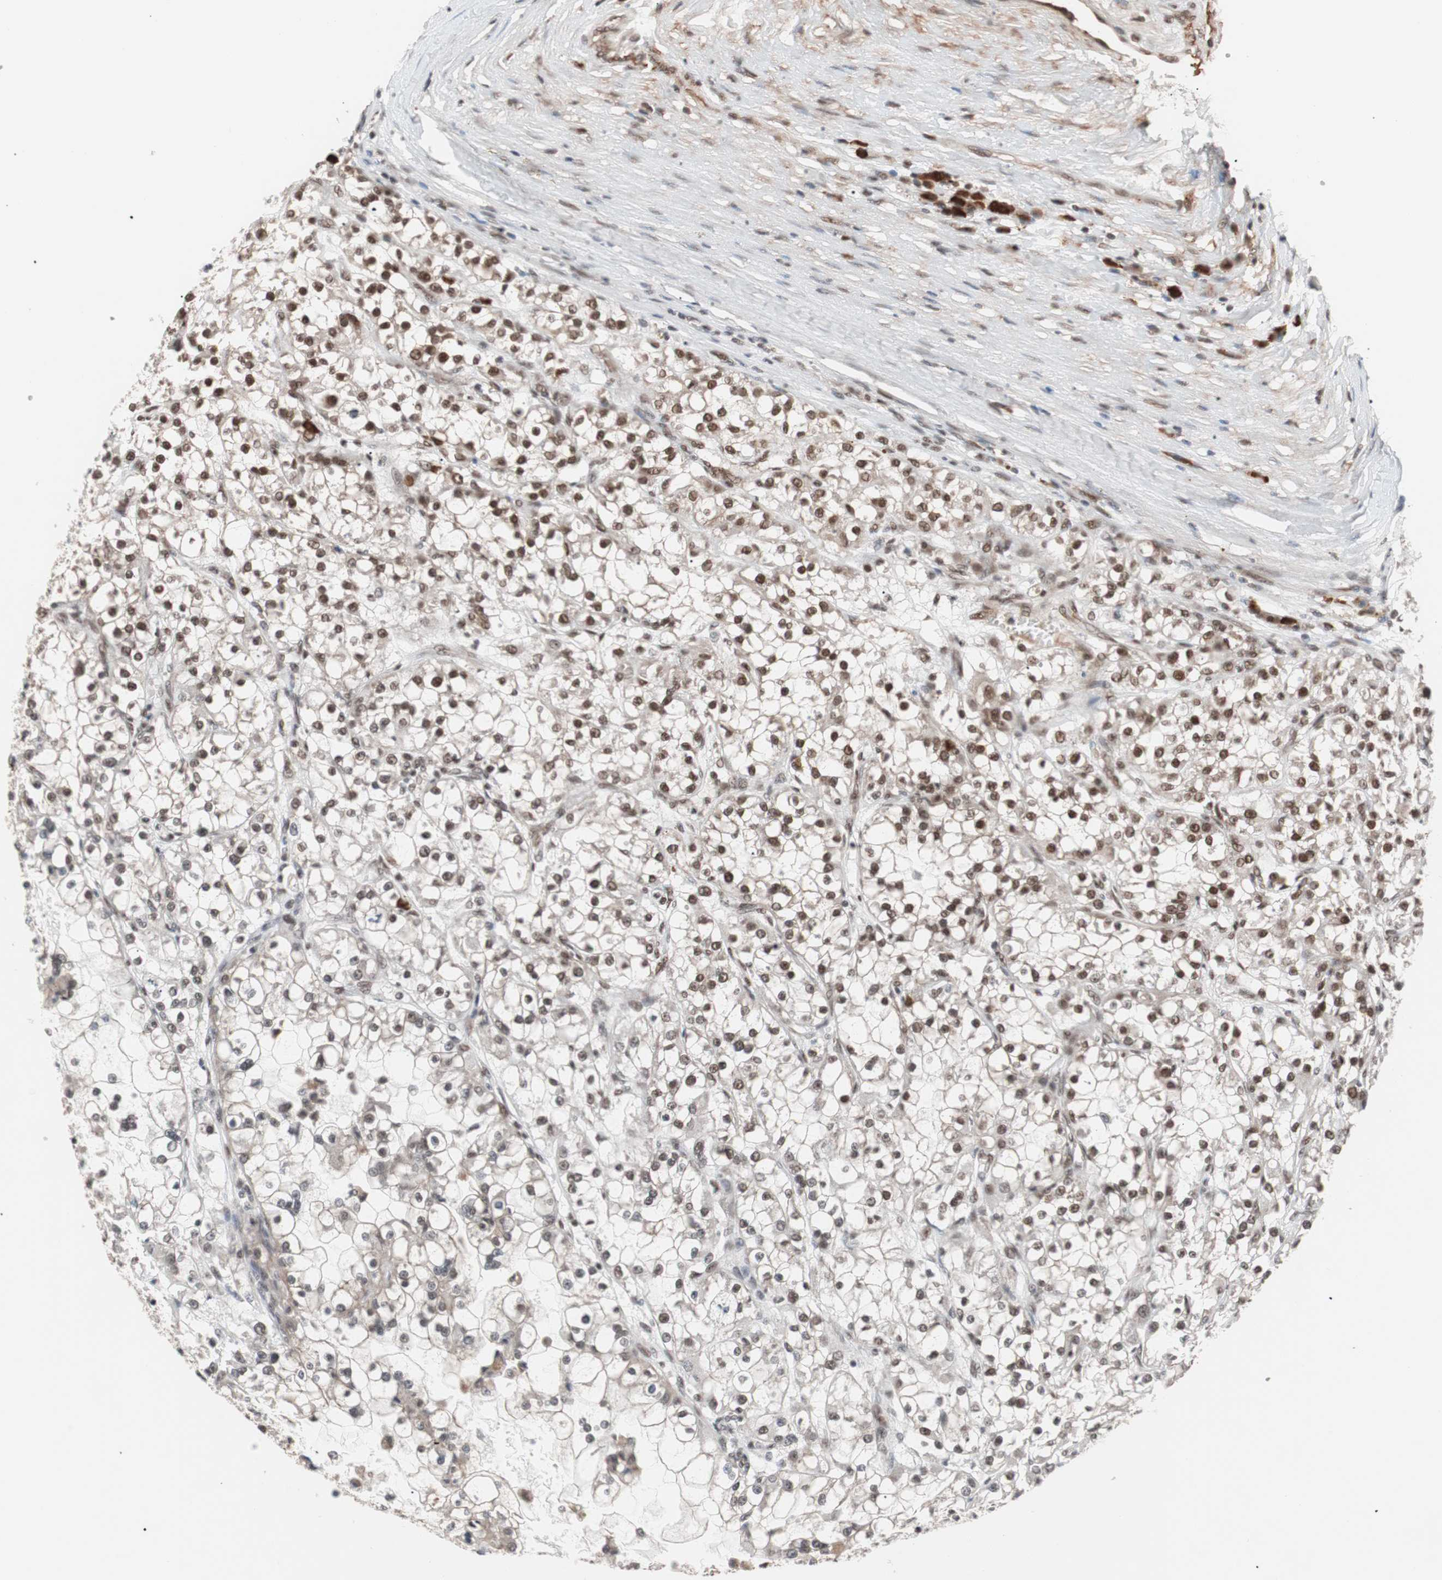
{"staining": {"intensity": "moderate", "quantity": ">75%", "location": "nuclear"}, "tissue": "renal cancer", "cell_type": "Tumor cells", "image_type": "cancer", "snomed": [{"axis": "morphology", "description": "Adenocarcinoma, NOS"}, {"axis": "topography", "description": "Kidney"}], "caption": "Immunohistochemical staining of human renal cancer (adenocarcinoma) reveals medium levels of moderate nuclear positivity in about >75% of tumor cells. (DAB IHC with brightfield microscopy, high magnification).", "gene": "CHAMP1", "patient": {"sex": "female", "age": 52}}